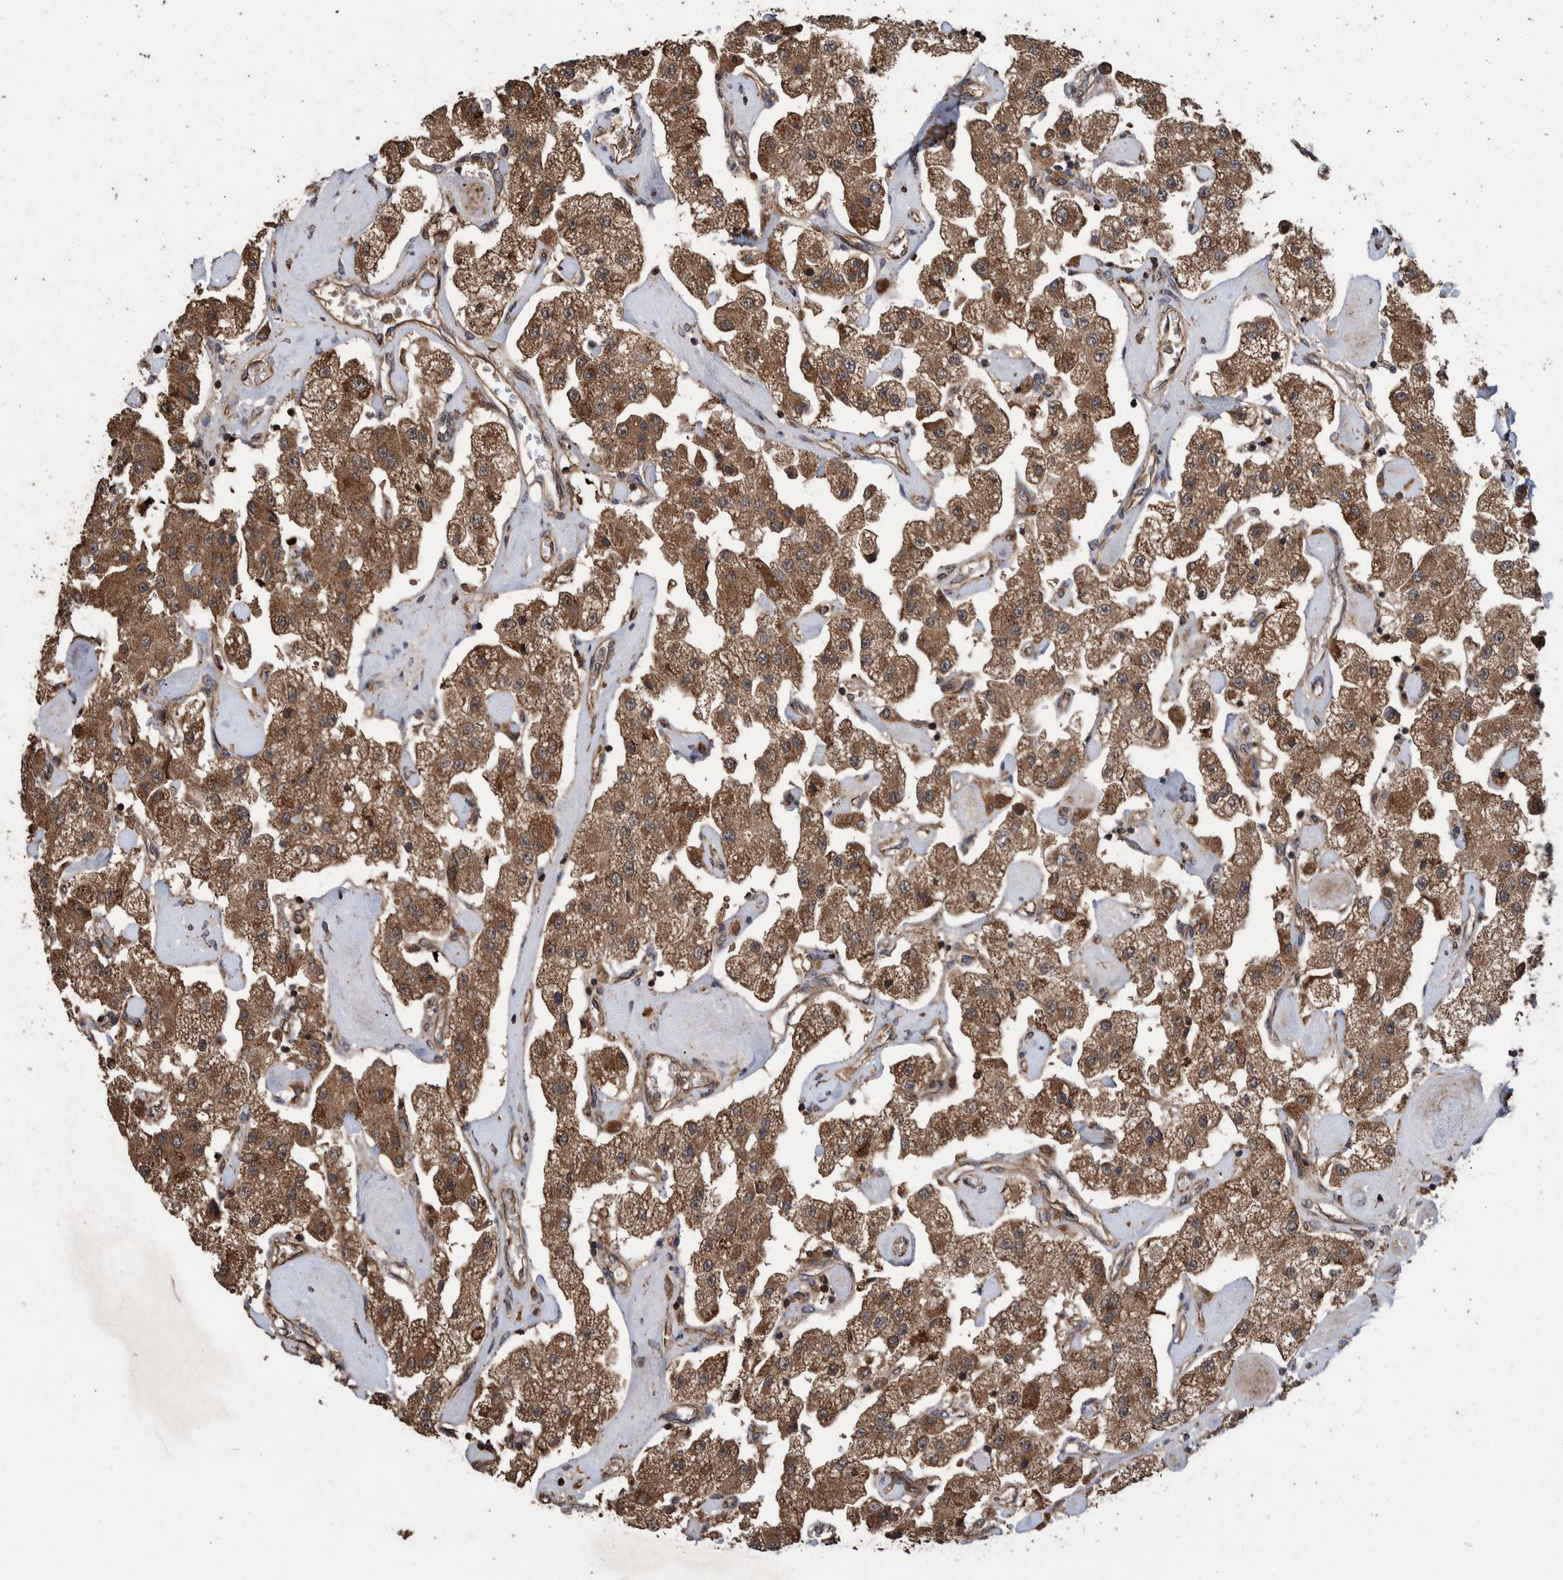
{"staining": {"intensity": "strong", "quantity": ">75%", "location": "cytoplasmic/membranous"}, "tissue": "carcinoid", "cell_type": "Tumor cells", "image_type": "cancer", "snomed": [{"axis": "morphology", "description": "Carcinoid, malignant, NOS"}, {"axis": "topography", "description": "Pancreas"}], "caption": "Strong cytoplasmic/membranous positivity for a protein is present in about >75% of tumor cells of malignant carcinoid using immunohistochemistry.", "gene": "TRIM16", "patient": {"sex": "male", "age": 41}}